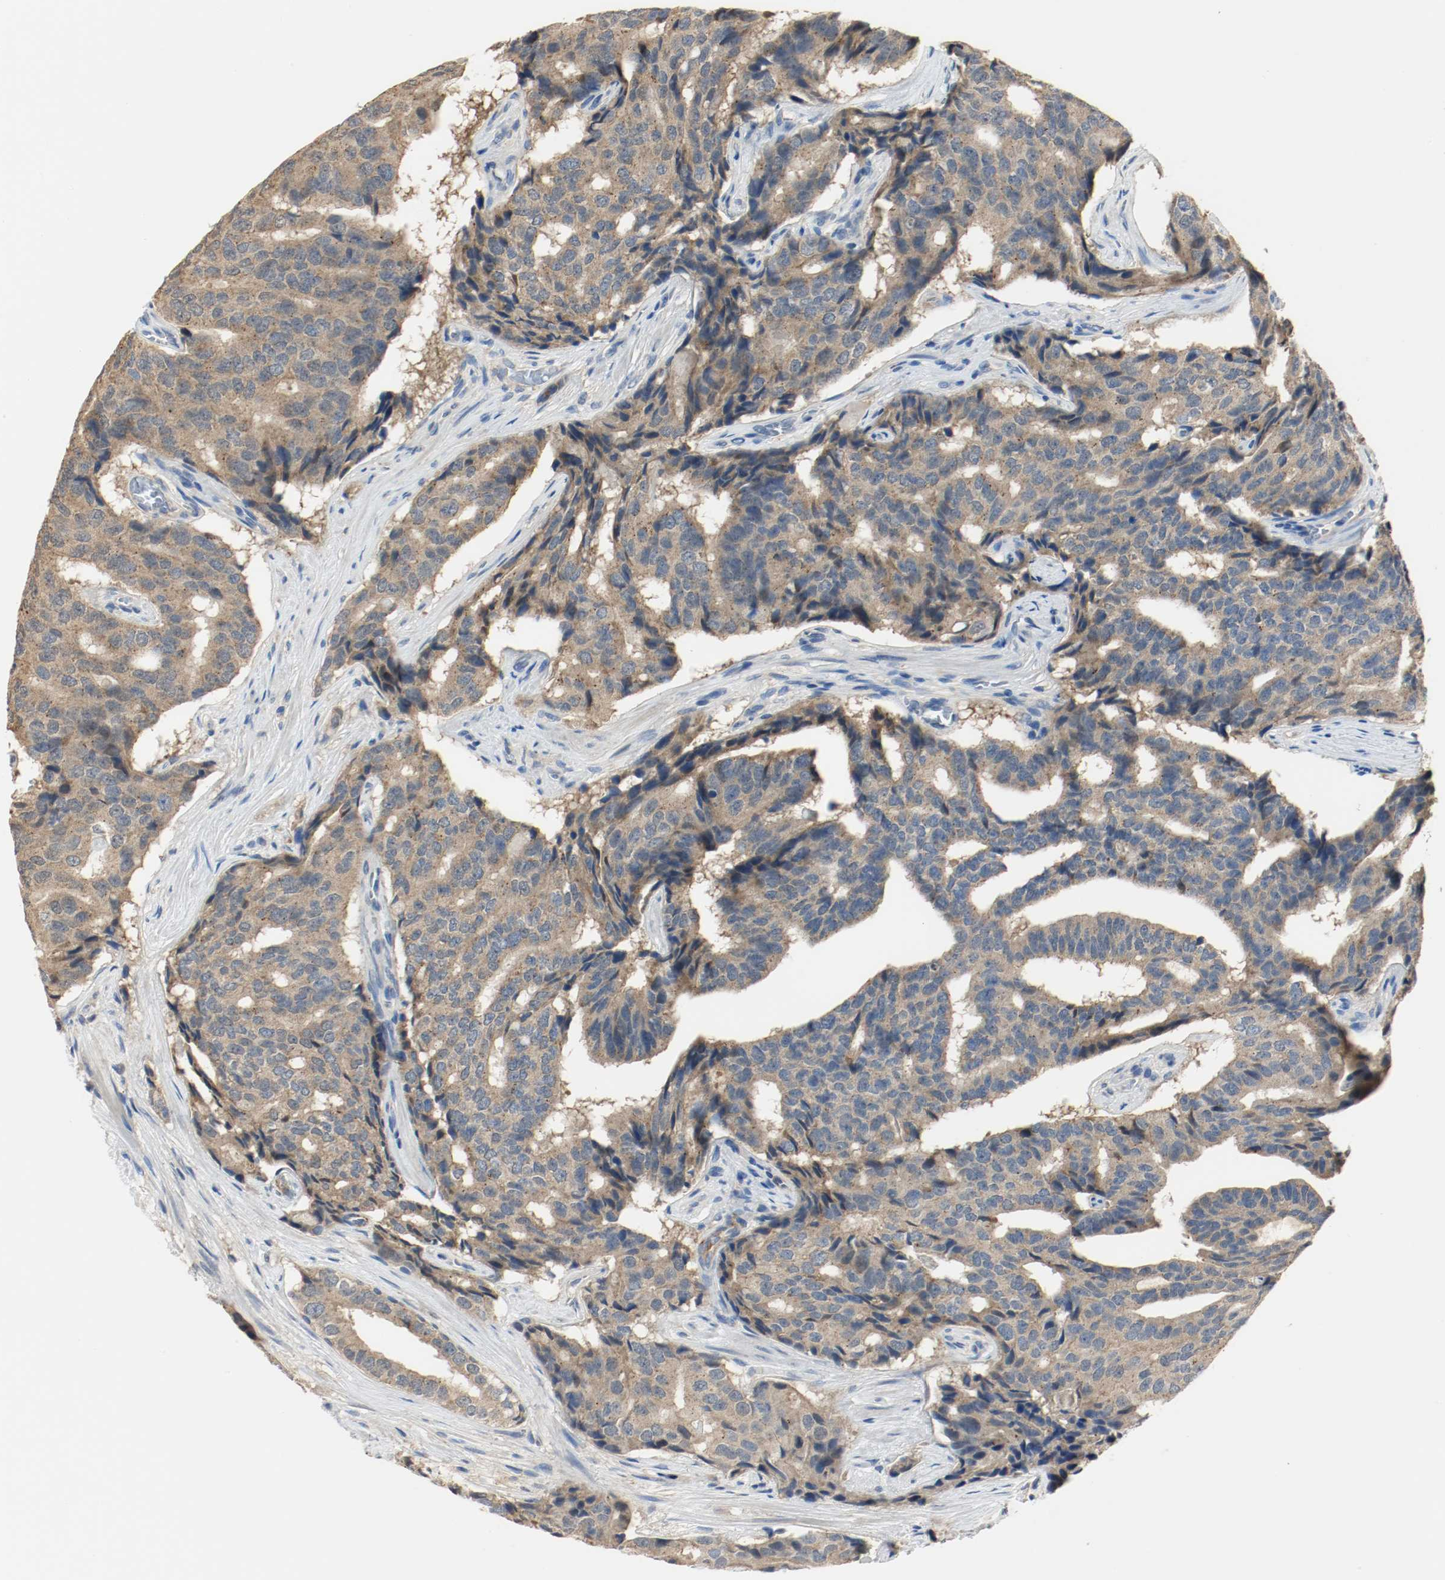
{"staining": {"intensity": "moderate", "quantity": ">75%", "location": "cytoplasmic/membranous"}, "tissue": "prostate cancer", "cell_type": "Tumor cells", "image_type": "cancer", "snomed": [{"axis": "morphology", "description": "Adenocarcinoma, High grade"}, {"axis": "topography", "description": "Prostate"}], "caption": "A histopathology image of high-grade adenocarcinoma (prostate) stained for a protein exhibits moderate cytoplasmic/membranous brown staining in tumor cells. The protein is stained brown, and the nuclei are stained in blue (DAB IHC with brightfield microscopy, high magnification).", "gene": "MELTF", "patient": {"sex": "male", "age": 58}}